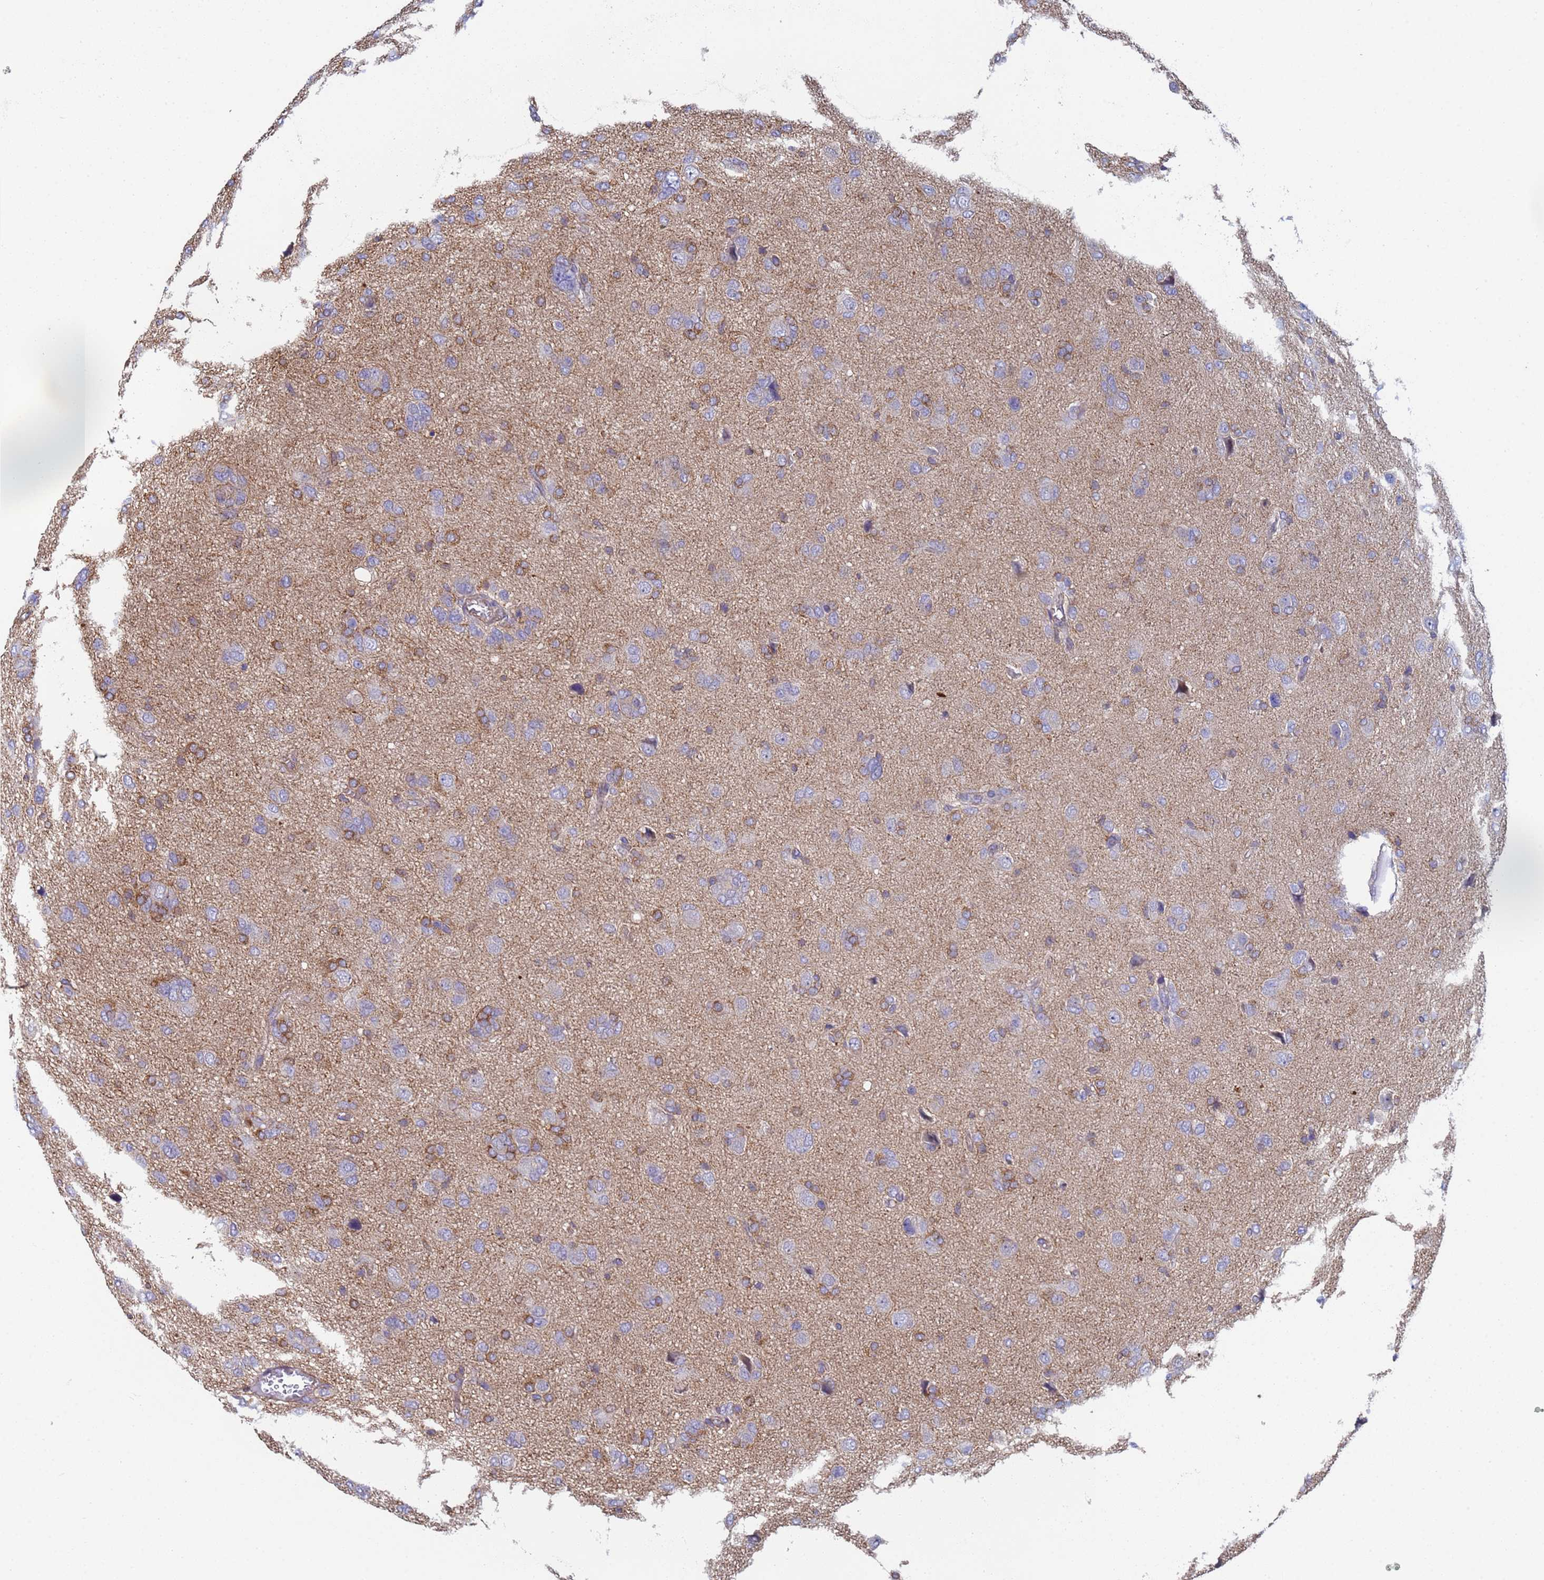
{"staining": {"intensity": "moderate", "quantity": "<25%", "location": "cytoplasmic/membranous"}, "tissue": "glioma", "cell_type": "Tumor cells", "image_type": "cancer", "snomed": [{"axis": "morphology", "description": "Glioma, malignant, High grade"}, {"axis": "topography", "description": "Brain"}], "caption": "Immunohistochemistry staining of glioma, which displays low levels of moderate cytoplasmic/membranous positivity in about <25% of tumor cells indicating moderate cytoplasmic/membranous protein positivity. The staining was performed using DAB (brown) for protein detection and nuclei were counterstained in hematoxylin (blue).", "gene": "ZNG1B", "patient": {"sex": "female", "age": 59}}